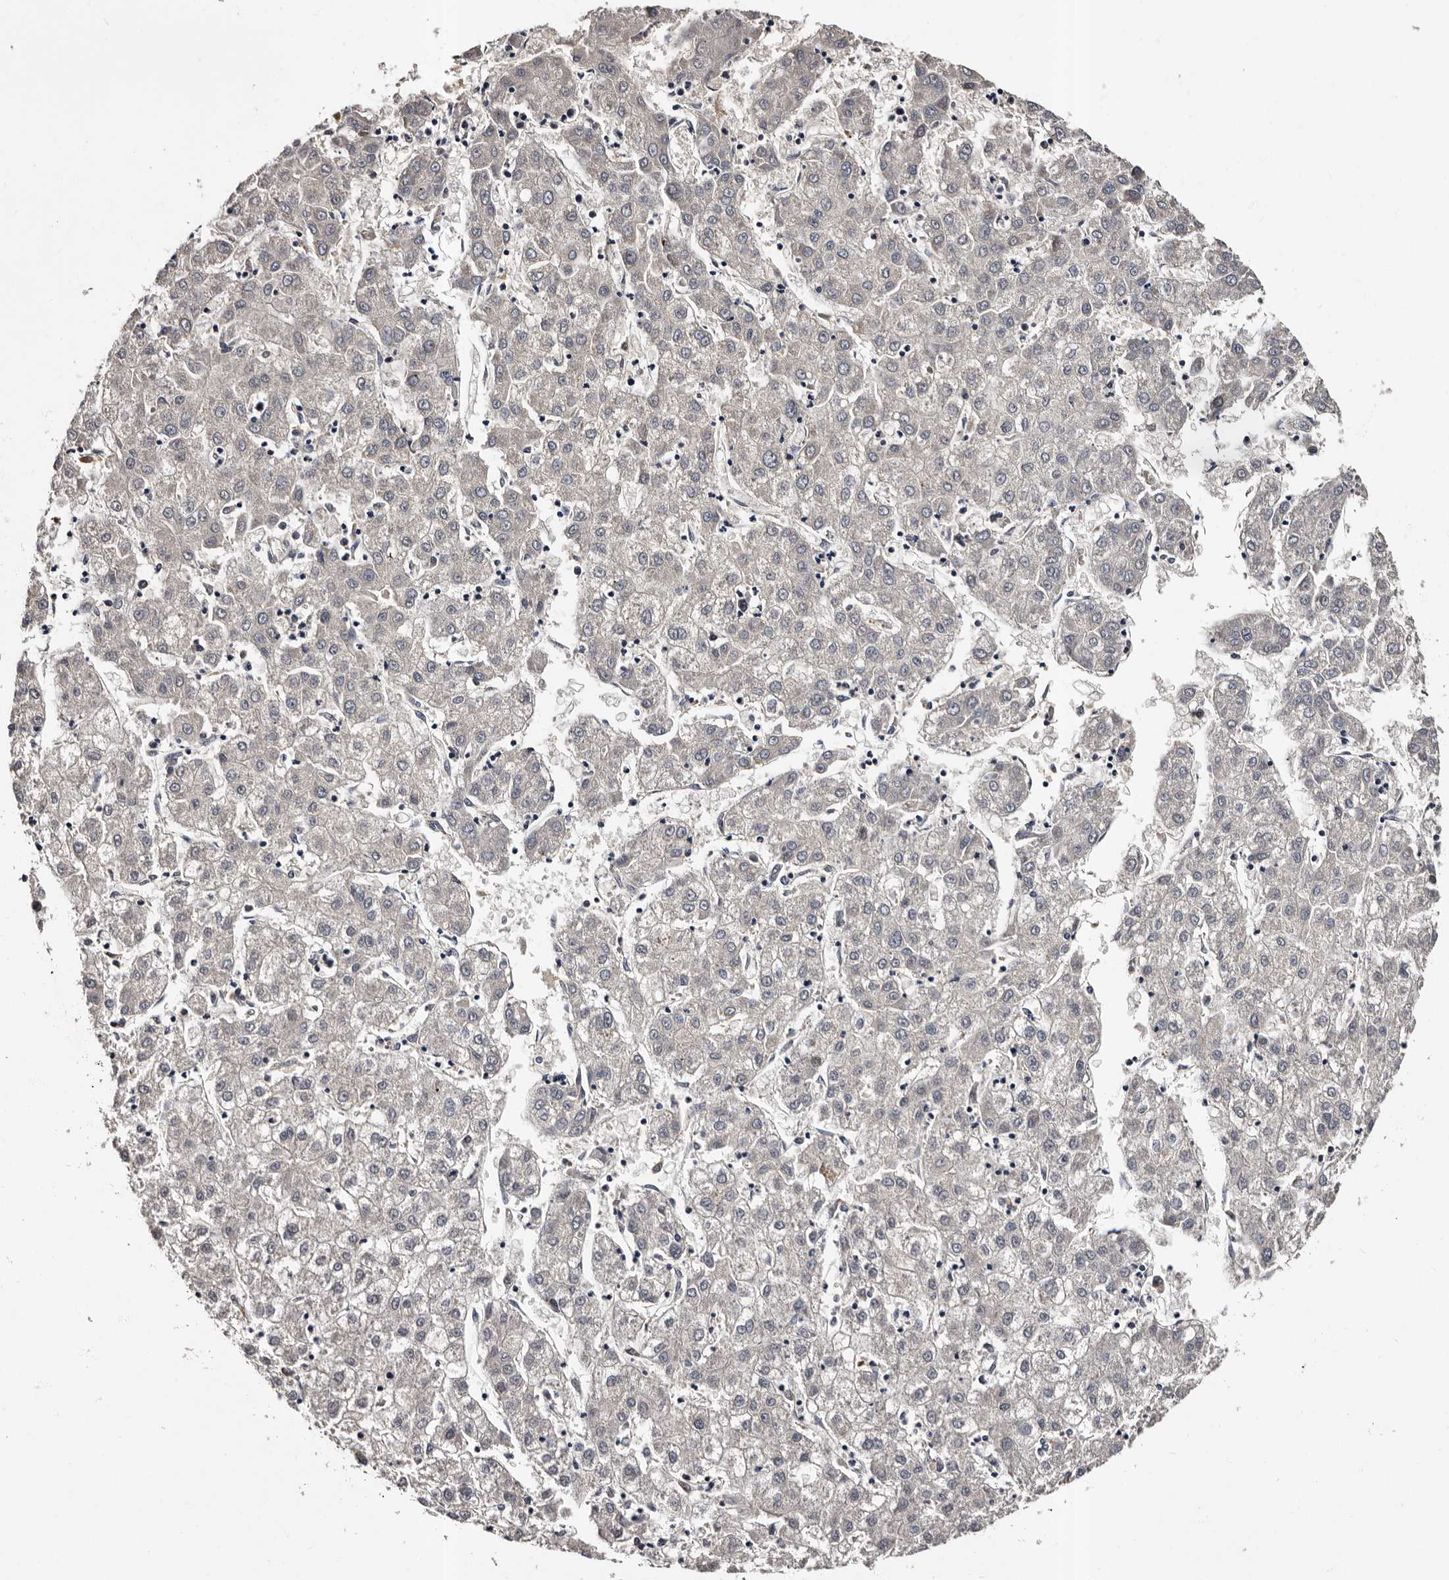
{"staining": {"intensity": "negative", "quantity": "none", "location": "none"}, "tissue": "liver cancer", "cell_type": "Tumor cells", "image_type": "cancer", "snomed": [{"axis": "morphology", "description": "Carcinoma, Hepatocellular, NOS"}, {"axis": "topography", "description": "Liver"}], "caption": "Tumor cells show no significant staining in liver cancer.", "gene": "ADCK5", "patient": {"sex": "male", "age": 72}}